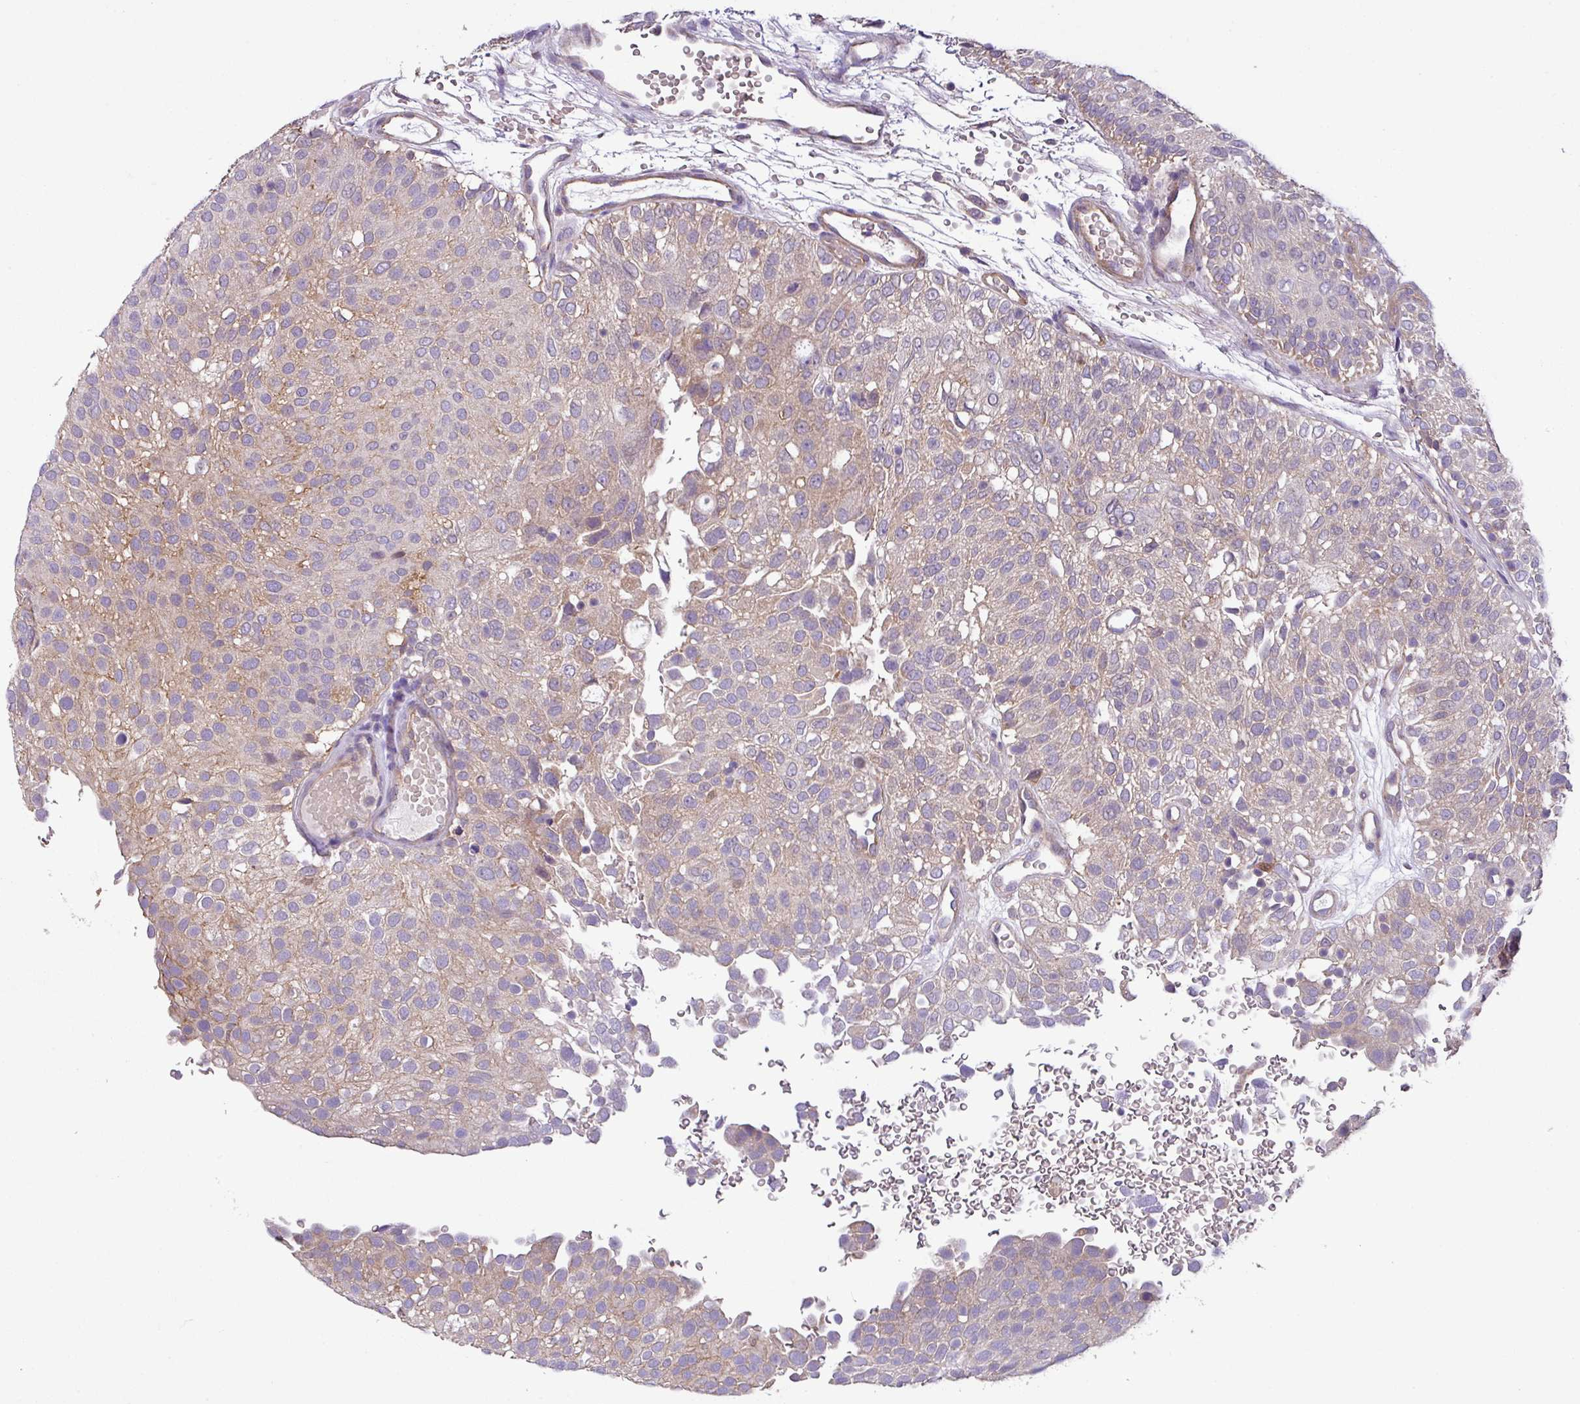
{"staining": {"intensity": "moderate", "quantity": "25%-75%", "location": "cytoplasmic/membranous"}, "tissue": "urothelial cancer", "cell_type": "Tumor cells", "image_type": "cancer", "snomed": [{"axis": "morphology", "description": "Urothelial carcinoma, Low grade"}, {"axis": "topography", "description": "Urinary bladder"}], "caption": "Immunohistochemistry (IHC) photomicrograph of neoplastic tissue: human urothelial cancer stained using immunohistochemistry (IHC) demonstrates medium levels of moderate protein expression localized specifically in the cytoplasmic/membranous of tumor cells, appearing as a cytoplasmic/membranous brown color.", "gene": "SLC23A2", "patient": {"sex": "male", "age": 78}}